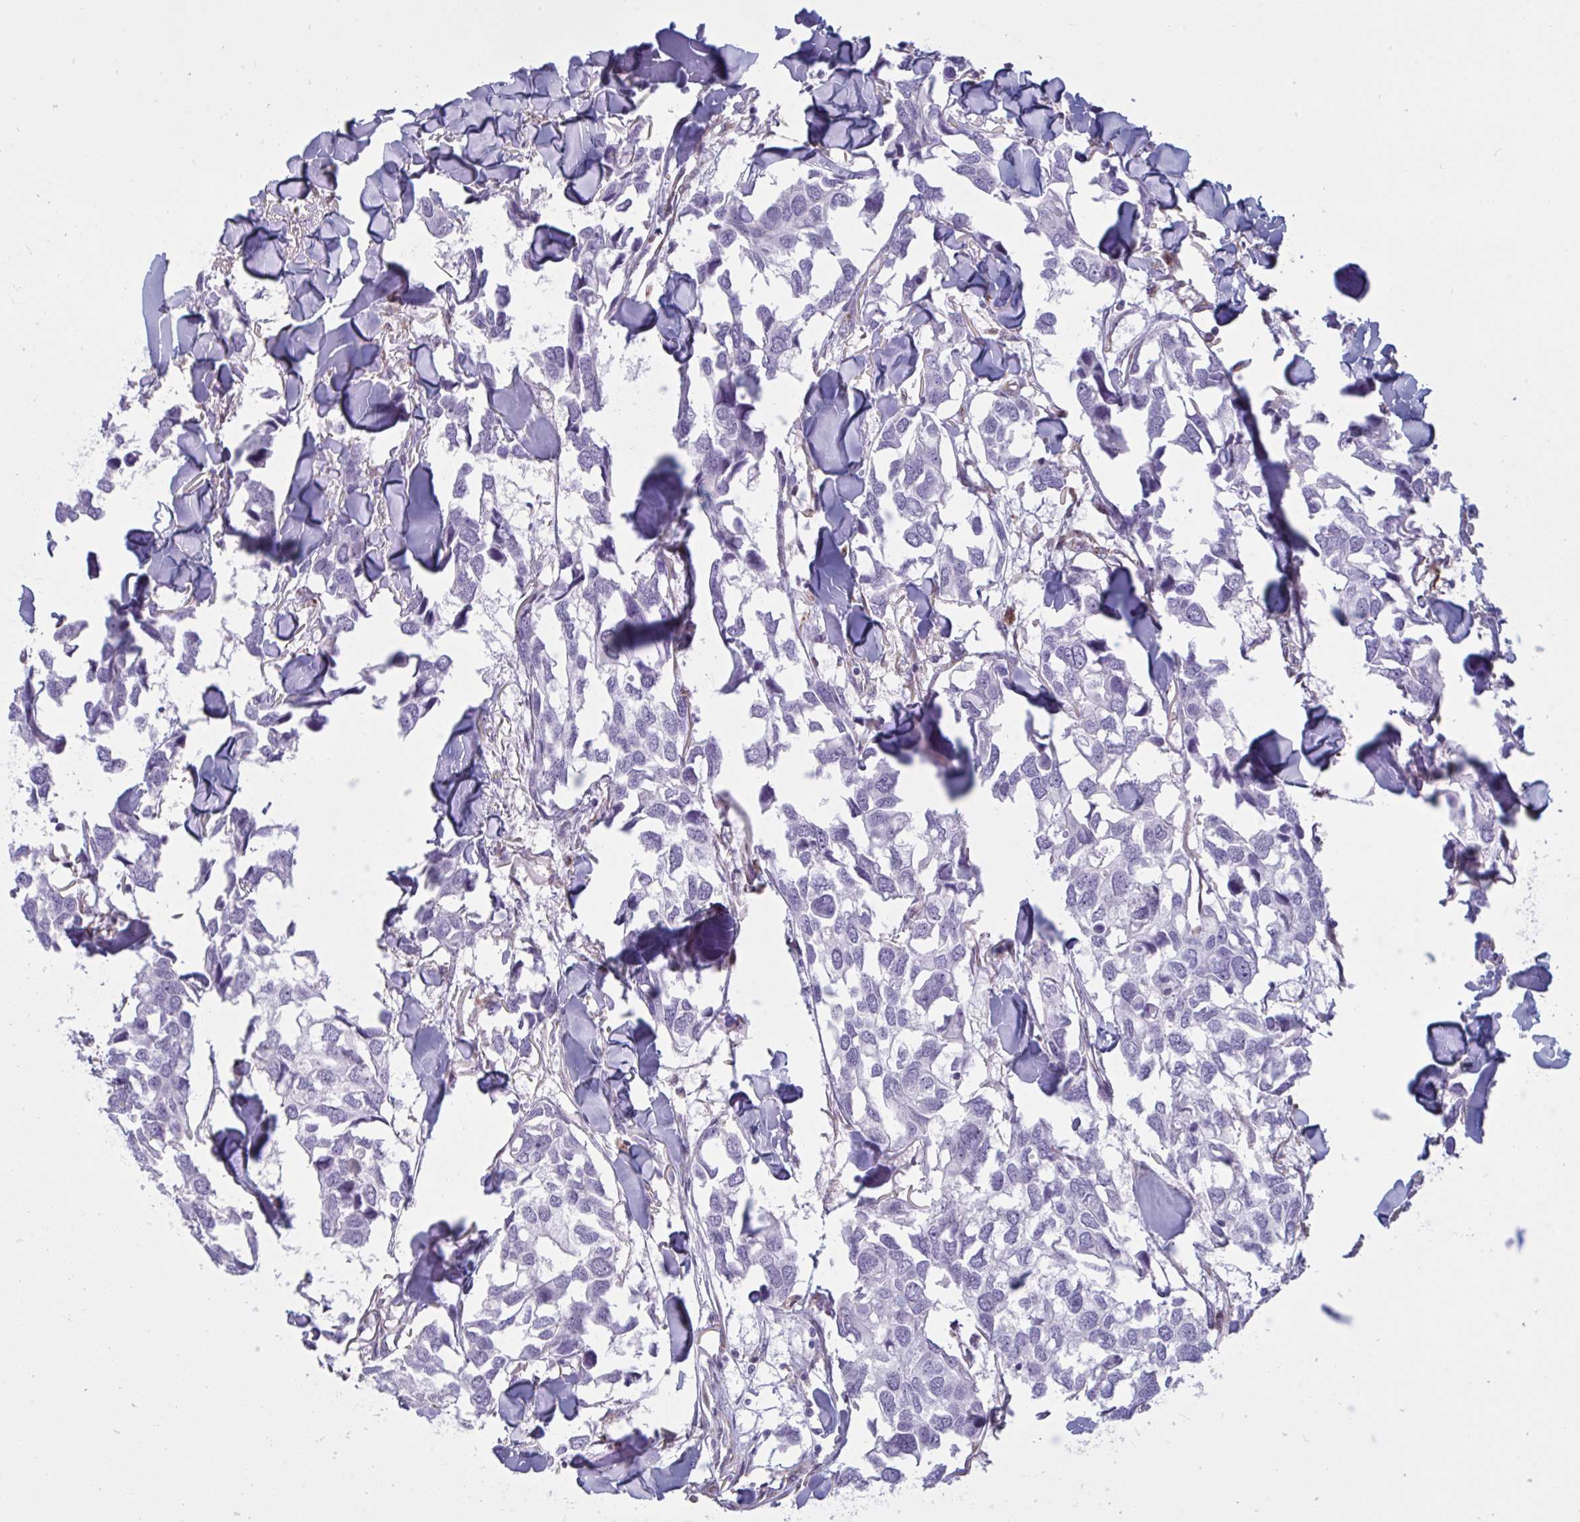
{"staining": {"intensity": "negative", "quantity": "none", "location": "none"}, "tissue": "breast cancer", "cell_type": "Tumor cells", "image_type": "cancer", "snomed": [{"axis": "morphology", "description": "Duct carcinoma"}, {"axis": "topography", "description": "Breast"}], "caption": "Micrograph shows no protein positivity in tumor cells of intraductal carcinoma (breast) tissue.", "gene": "OR1L3", "patient": {"sex": "female", "age": 83}}